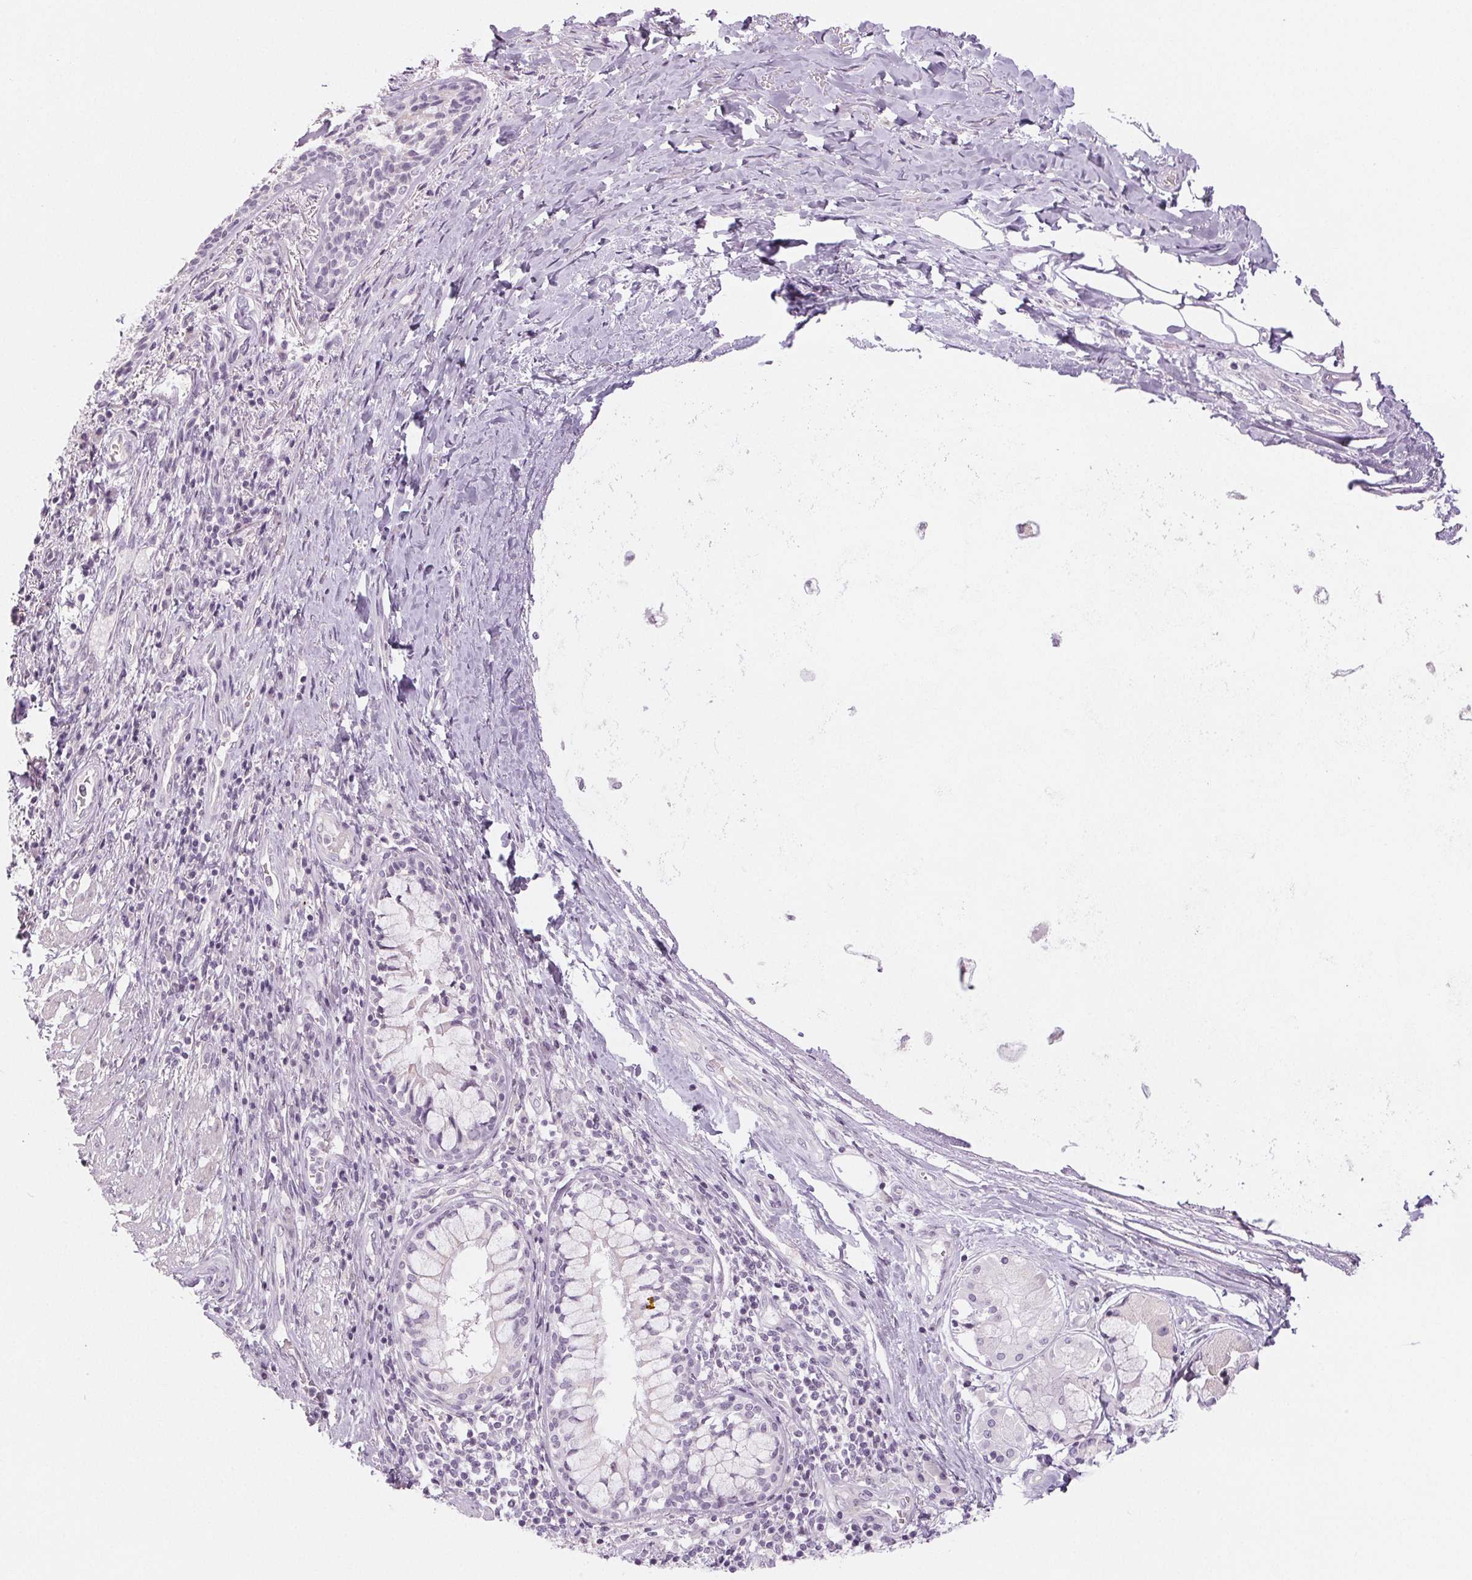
{"staining": {"intensity": "negative", "quantity": "none", "location": "none"}, "tissue": "adipose tissue", "cell_type": "Adipocytes", "image_type": "normal", "snomed": [{"axis": "morphology", "description": "Normal tissue, NOS"}, {"axis": "topography", "description": "Cartilage tissue"}, {"axis": "topography", "description": "Bronchus"}], "caption": "High magnification brightfield microscopy of unremarkable adipose tissue stained with DAB (brown) and counterstained with hematoxylin (blue): adipocytes show no significant expression. (Stains: DAB (3,3'-diaminobenzidine) IHC with hematoxylin counter stain, Microscopy: brightfield microscopy at high magnification).", "gene": "EHHADH", "patient": {"sex": "male", "age": 64}}